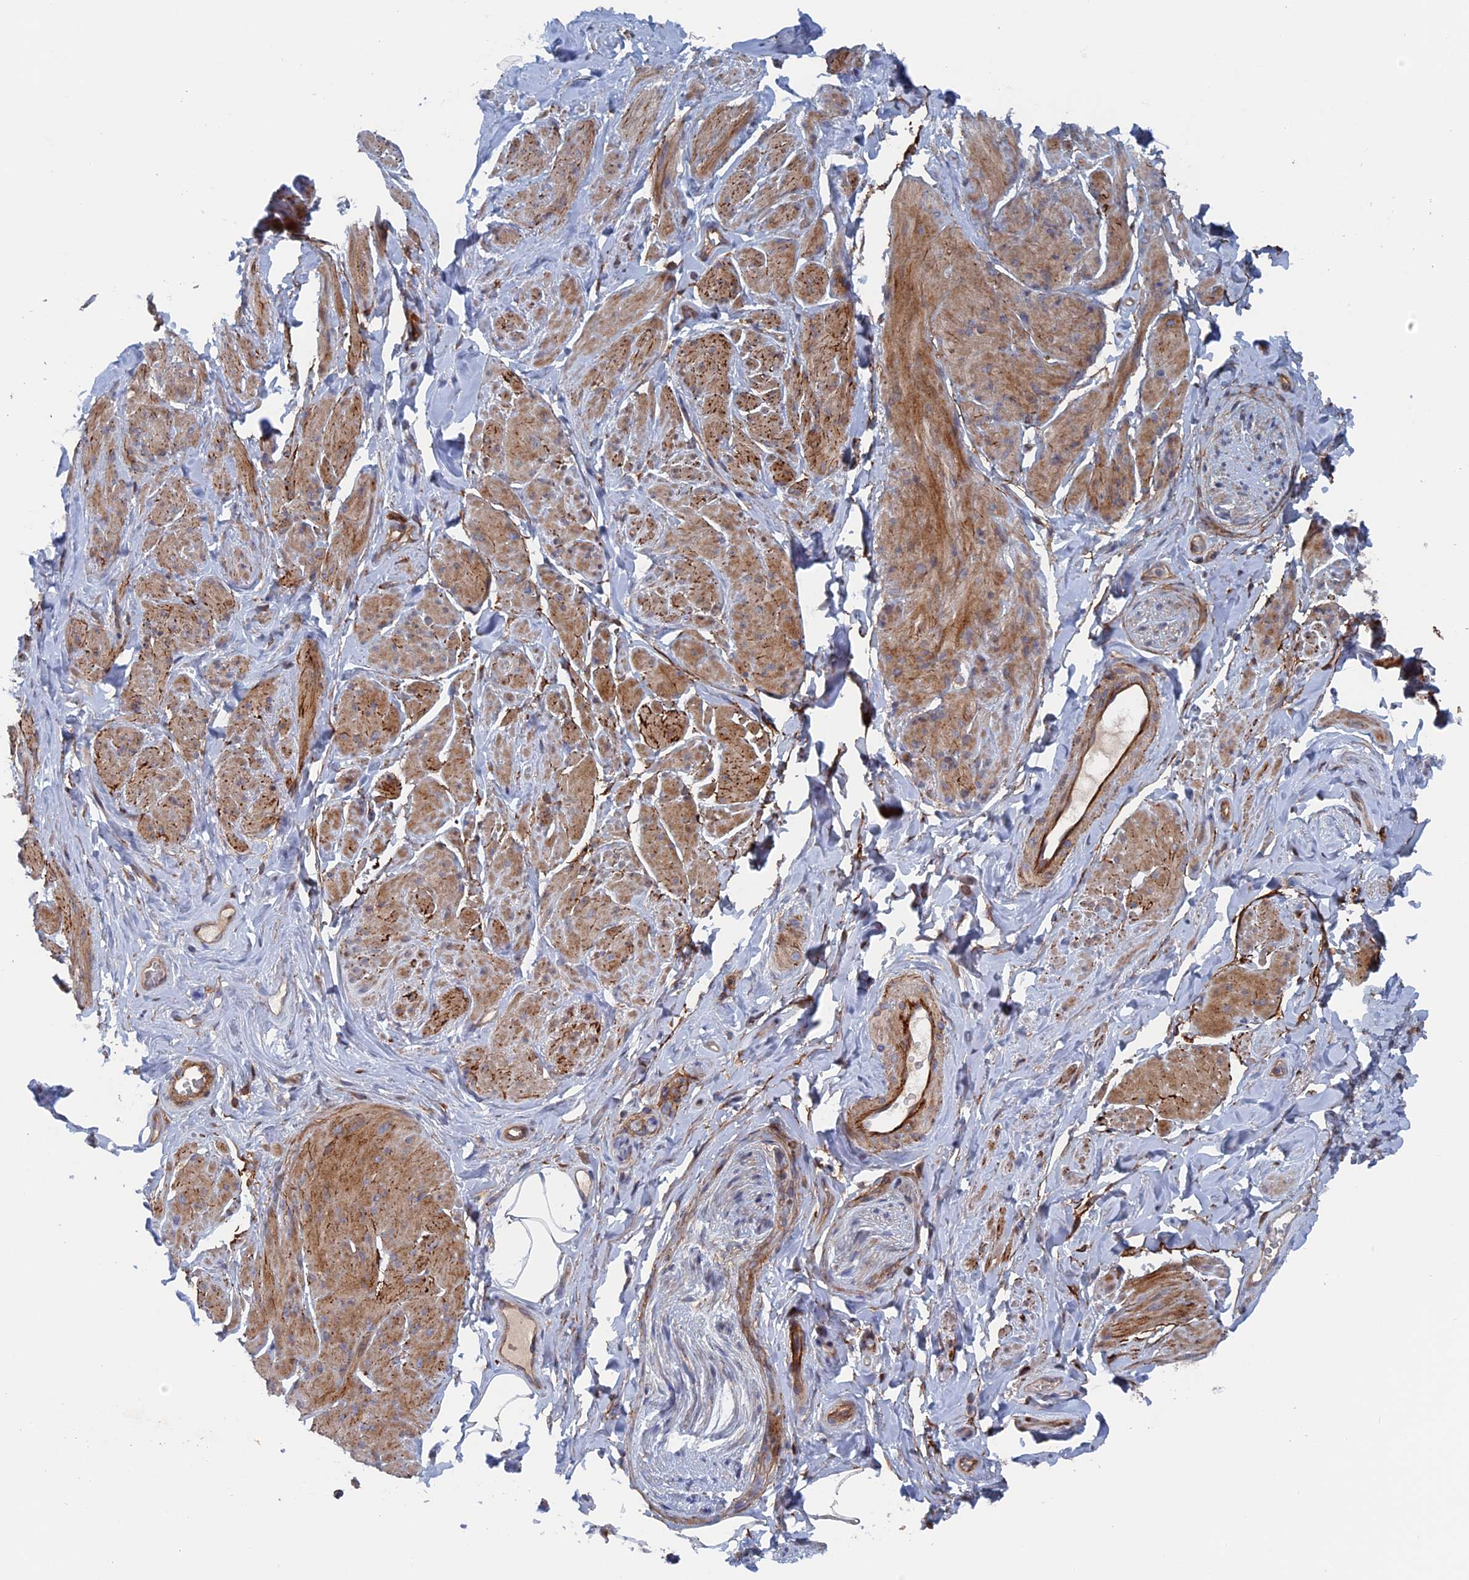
{"staining": {"intensity": "moderate", "quantity": "25%-75%", "location": "cytoplasmic/membranous"}, "tissue": "smooth muscle", "cell_type": "Smooth muscle cells", "image_type": "normal", "snomed": [{"axis": "morphology", "description": "Normal tissue, NOS"}, {"axis": "topography", "description": "Smooth muscle"}, {"axis": "topography", "description": "Peripheral nerve tissue"}], "caption": "A brown stain shows moderate cytoplasmic/membranous positivity of a protein in smooth muscle cells of unremarkable smooth muscle.", "gene": "TMEM196", "patient": {"sex": "male", "age": 69}}